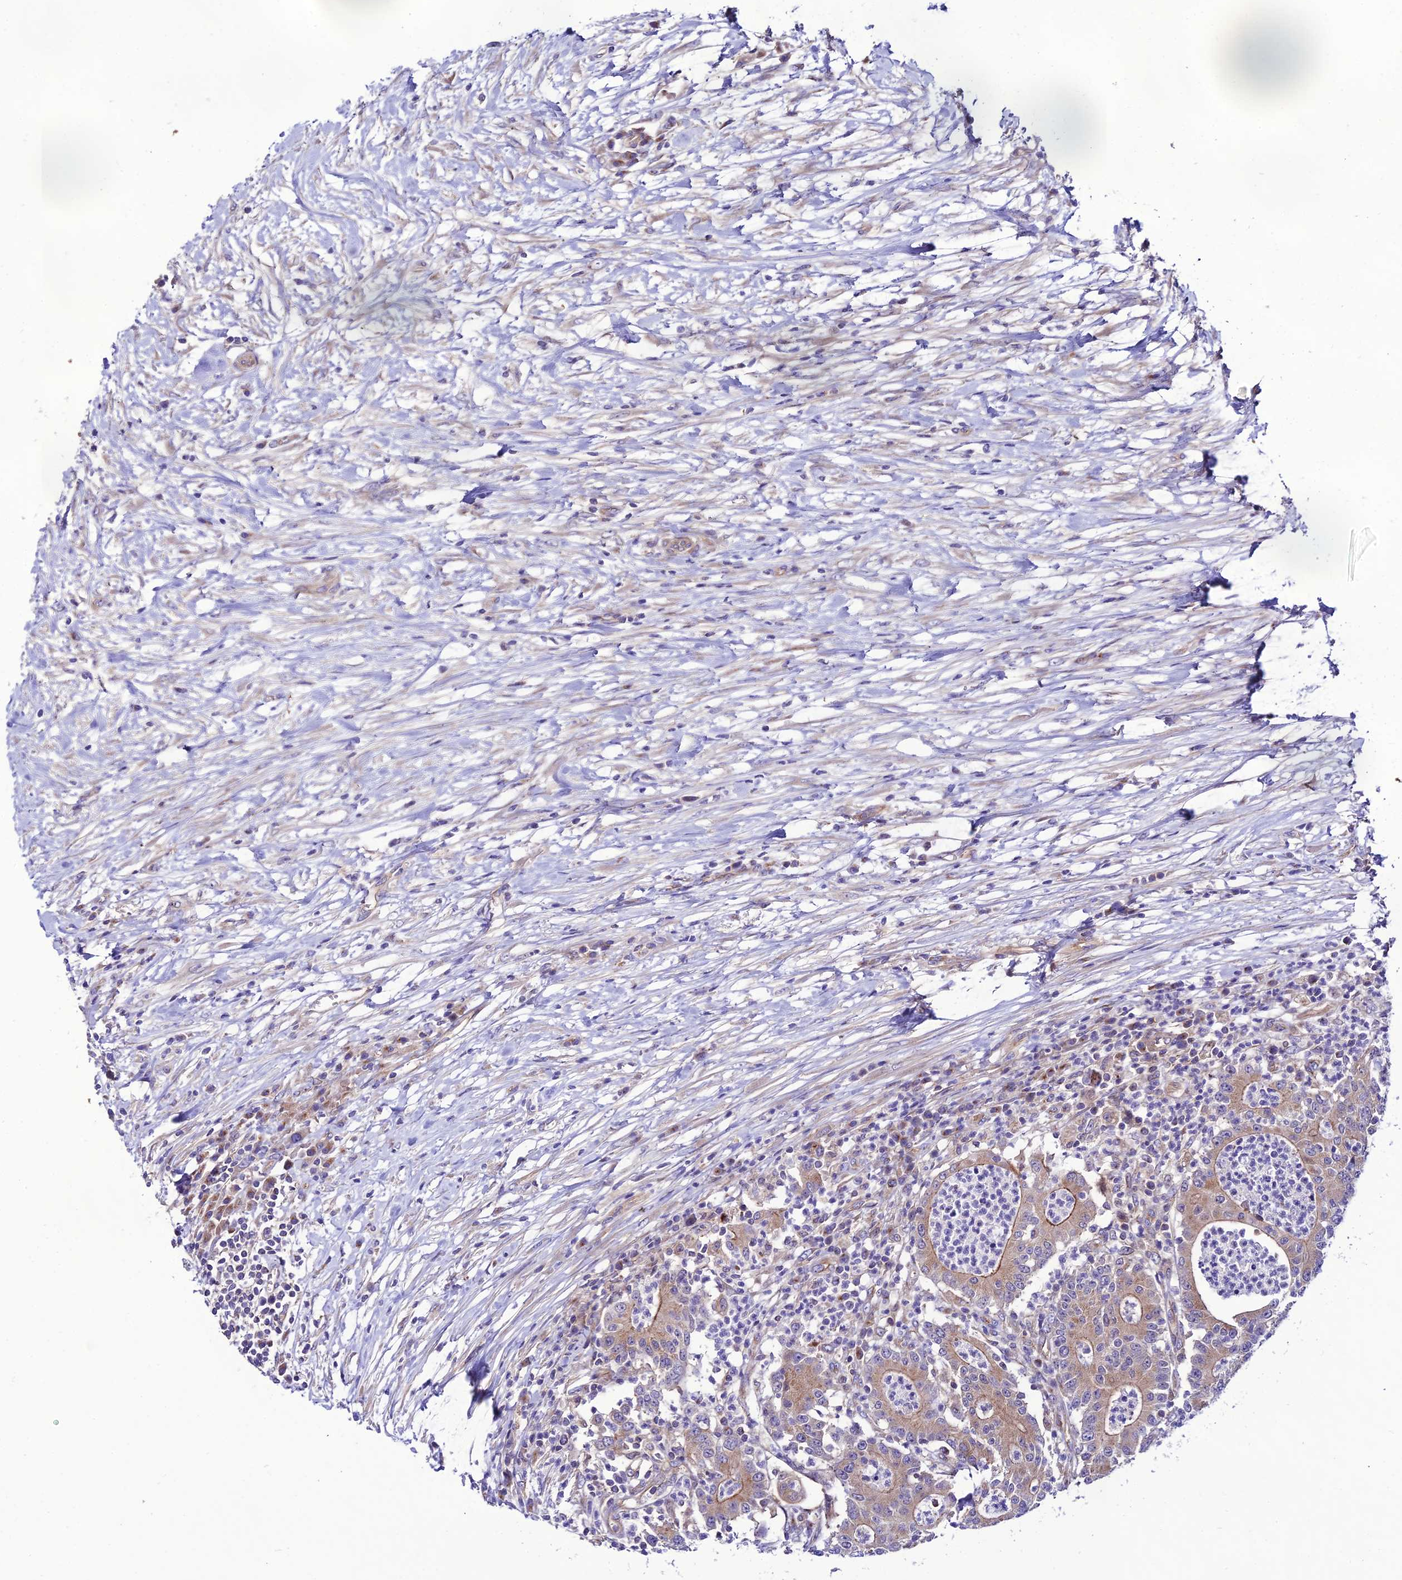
{"staining": {"intensity": "moderate", "quantity": ">75%", "location": "cytoplasmic/membranous"}, "tissue": "colorectal cancer", "cell_type": "Tumor cells", "image_type": "cancer", "snomed": [{"axis": "morphology", "description": "Adenocarcinoma, NOS"}, {"axis": "topography", "description": "Colon"}], "caption": "Colorectal cancer (adenocarcinoma) tissue exhibits moderate cytoplasmic/membranous expression in approximately >75% of tumor cells, visualized by immunohistochemistry. The staining is performed using DAB (3,3'-diaminobenzidine) brown chromogen to label protein expression. The nuclei are counter-stained blue using hematoxylin.", "gene": "LACTB2", "patient": {"sex": "male", "age": 83}}